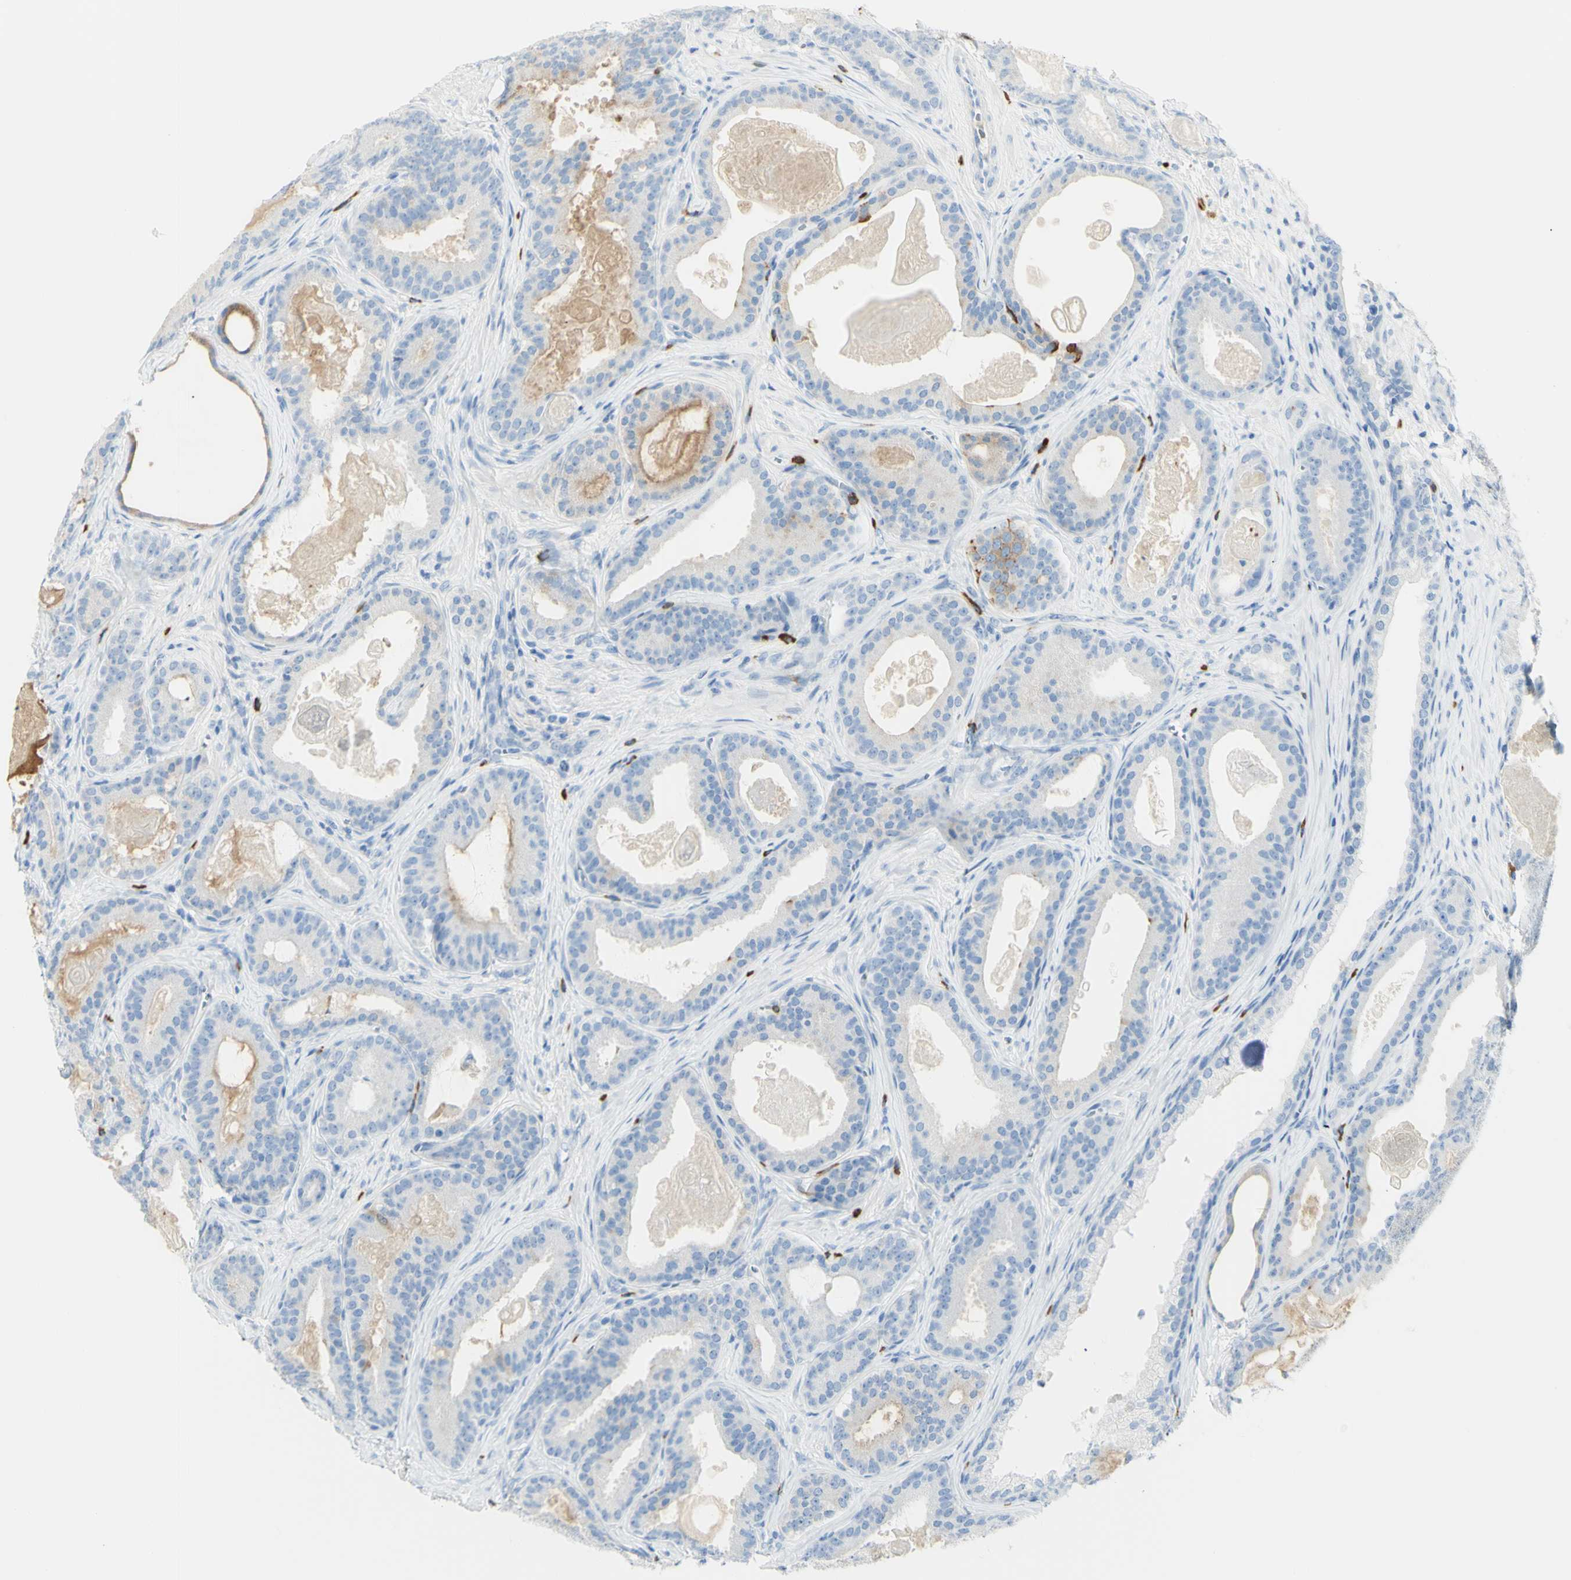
{"staining": {"intensity": "weak", "quantity": "<25%", "location": "cytoplasmic/membranous"}, "tissue": "prostate cancer", "cell_type": "Tumor cells", "image_type": "cancer", "snomed": [{"axis": "morphology", "description": "Adenocarcinoma, High grade"}, {"axis": "topography", "description": "Prostate"}], "caption": "DAB immunohistochemical staining of human prostate cancer exhibits no significant staining in tumor cells.", "gene": "LETM1", "patient": {"sex": "male", "age": 60}}